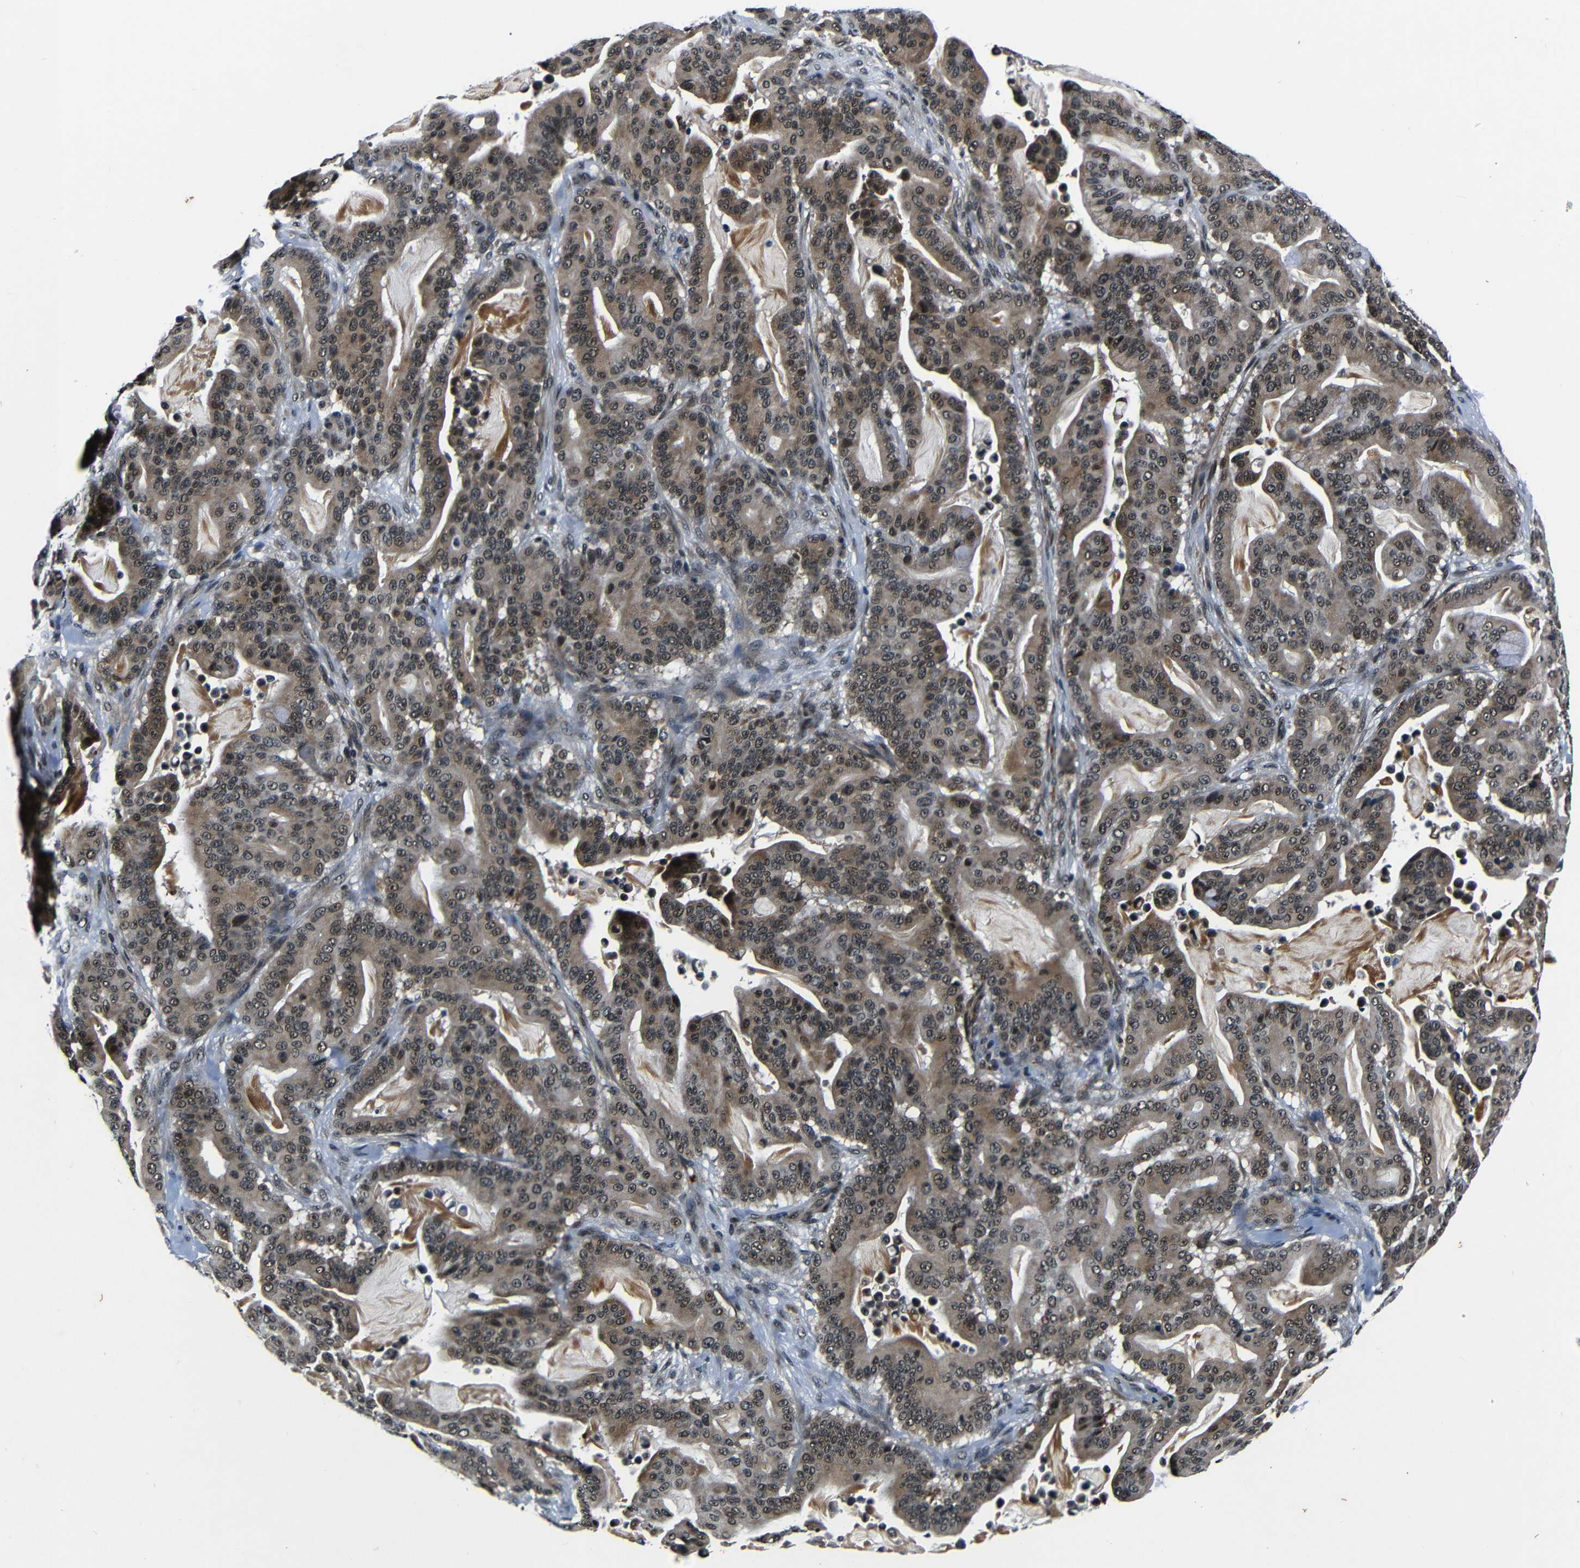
{"staining": {"intensity": "moderate", "quantity": ">75%", "location": "cytoplasmic/membranous,nuclear"}, "tissue": "pancreatic cancer", "cell_type": "Tumor cells", "image_type": "cancer", "snomed": [{"axis": "morphology", "description": "Adenocarcinoma, NOS"}, {"axis": "topography", "description": "Pancreas"}], "caption": "Immunohistochemistry photomicrograph of human pancreatic cancer (adenocarcinoma) stained for a protein (brown), which reveals medium levels of moderate cytoplasmic/membranous and nuclear expression in approximately >75% of tumor cells.", "gene": "FOXD4", "patient": {"sex": "male", "age": 63}}